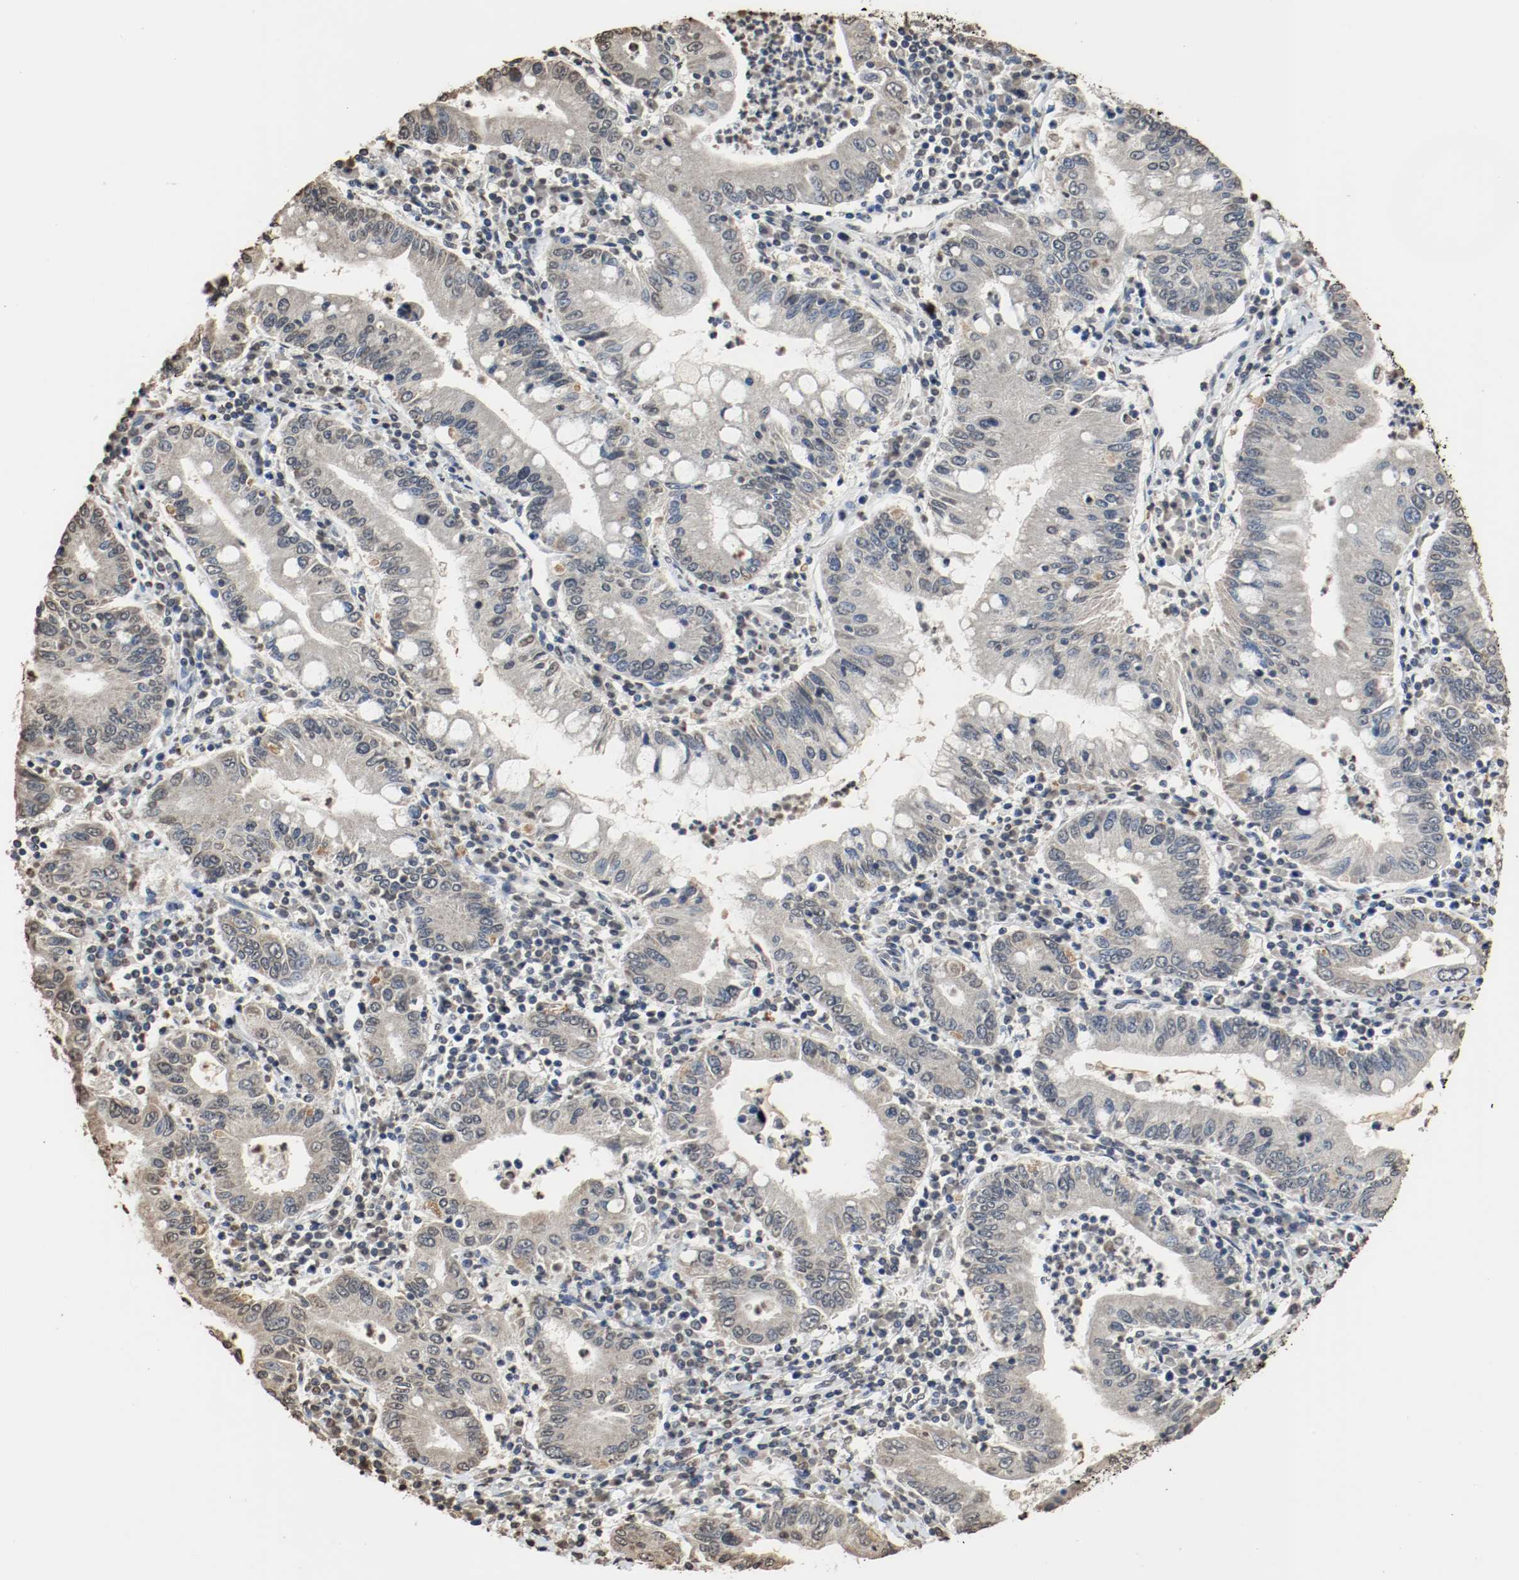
{"staining": {"intensity": "negative", "quantity": "none", "location": "none"}, "tissue": "stomach cancer", "cell_type": "Tumor cells", "image_type": "cancer", "snomed": [{"axis": "morphology", "description": "Normal tissue, NOS"}, {"axis": "morphology", "description": "Adenocarcinoma, NOS"}, {"axis": "topography", "description": "Esophagus"}, {"axis": "topography", "description": "Stomach, upper"}, {"axis": "topography", "description": "Peripheral nerve tissue"}], "caption": "Stomach cancer (adenocarcinoma) stained for a protein using IHC shows no expression tumor cells.", "gene": "RTN4", "patient": {"sex": "male", "age": 62}}